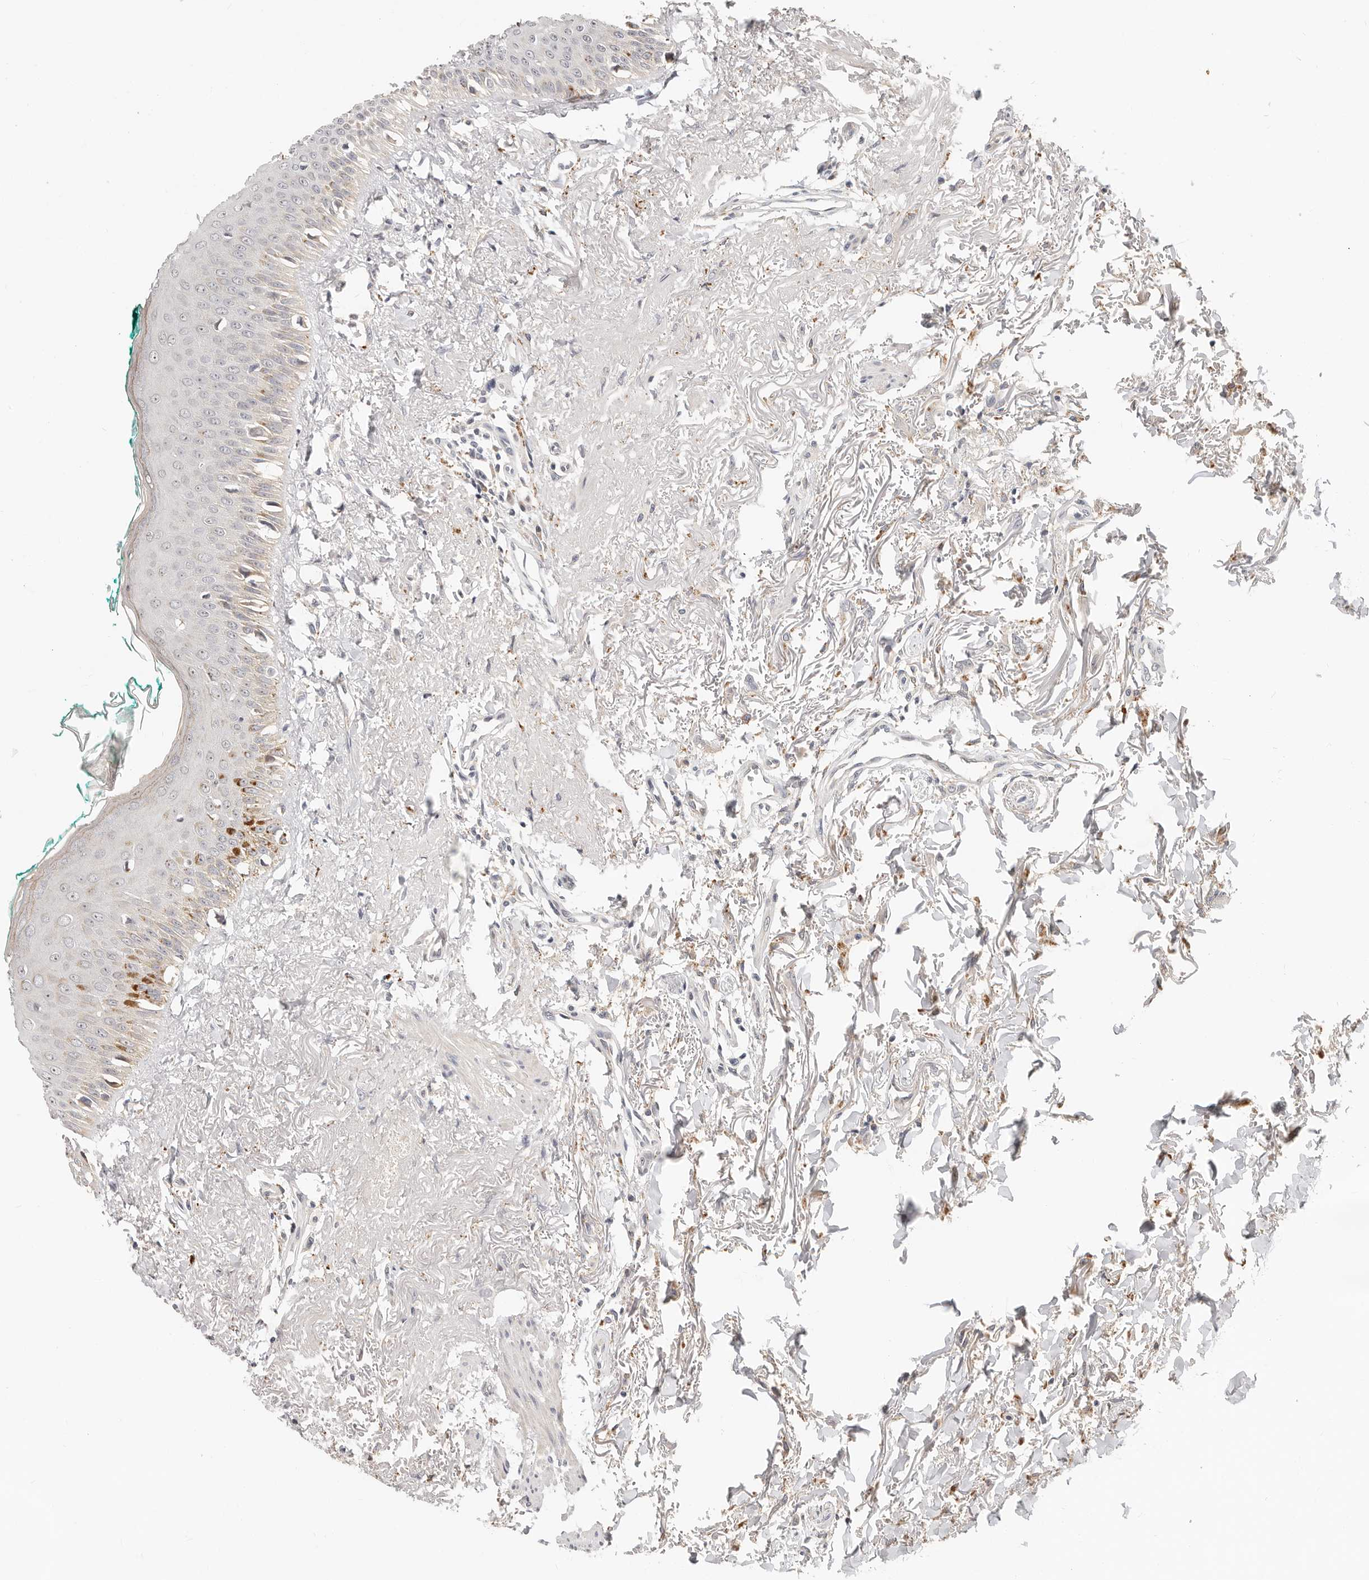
{"staining": {"intensity": "moderate", "quantity": "<25%", "location": "cytoplasmic/membranous"}, "tissue": "oral mucosa", "cell_type": "Squamous epithelial cells", "image_type": "normal", "snomed": [{"axis": "morphology", "description": "Normal tissue, NOS"}, {"axis": "topography", "description": "Oral tissue"}], "caption": "Brown immunohistochemical staining in normal human oral mucosa displays moderate cytoplasmic/membranous staining in approximately <25% of squamous epithelial cells. The staining was performed using DAB (3,3'-diaminobenzidine) to visualize the protein expression in brown, while the nuclei were stained in blue with hematoxylin (Magnification: 20x).", "gene": "ZRANB1", "patient": {"sex": "female", "age": 70}}